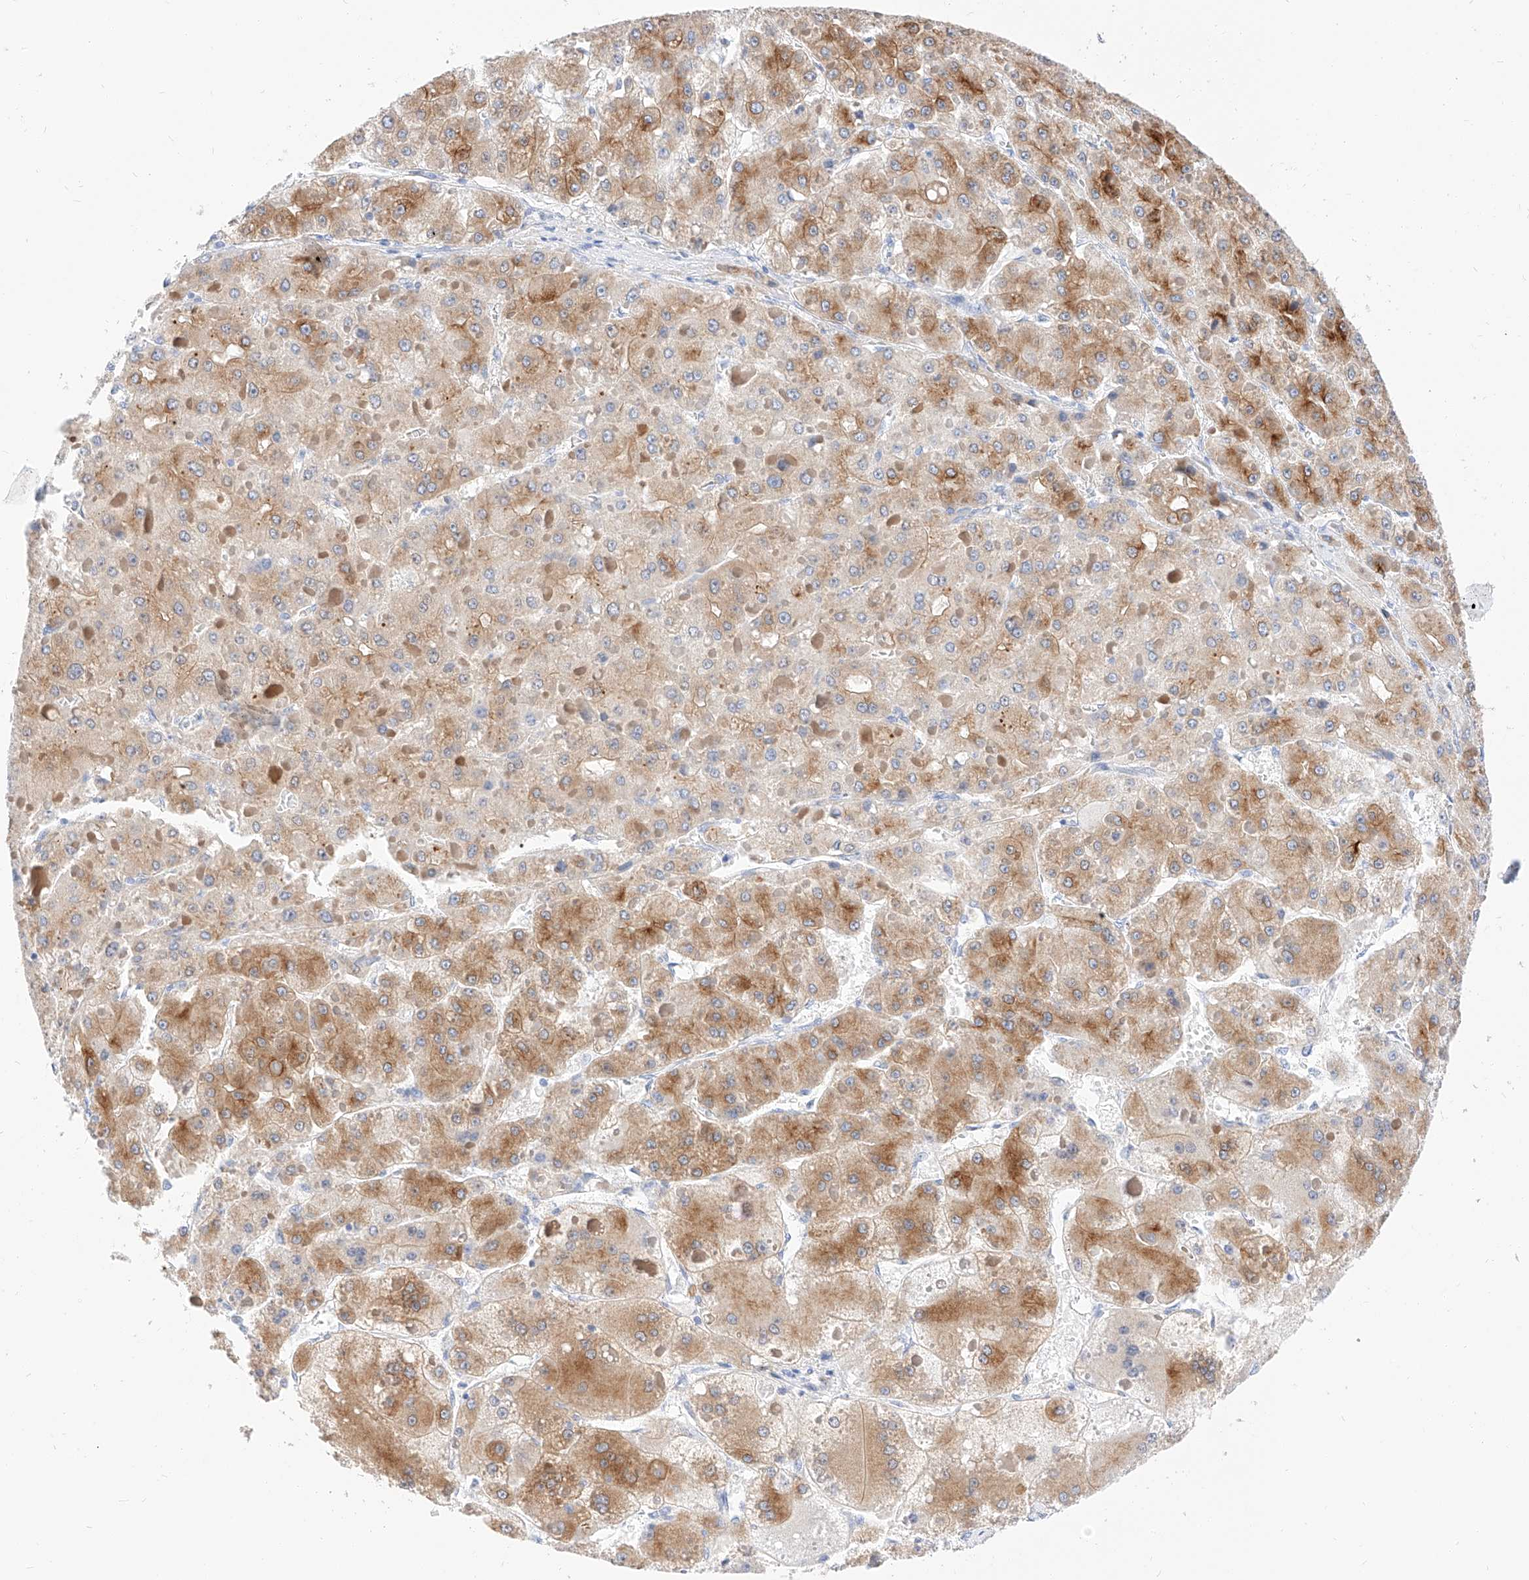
{"staining": {"intensity": "strong", "quantity": "25%-75%", "location": "cytoplasmic/membranous"}, "tissue": "liver cancer", "cell_type": "Tumor cells", "image_type": "cancer", "snomed": [{"axis": "morphology", "description": "Carcinoma, Hepatocellular, NOS"}, {"axis": "topography", "description": "Liver"}], "caption": "A brown stain shows strong cytoplasmic/membranous positivity of a protein in liver cancer (hepatocellular carcinoma) tumor cells.", "gene": "MAP7", "patient": {"sex": "female", "age": 73}}